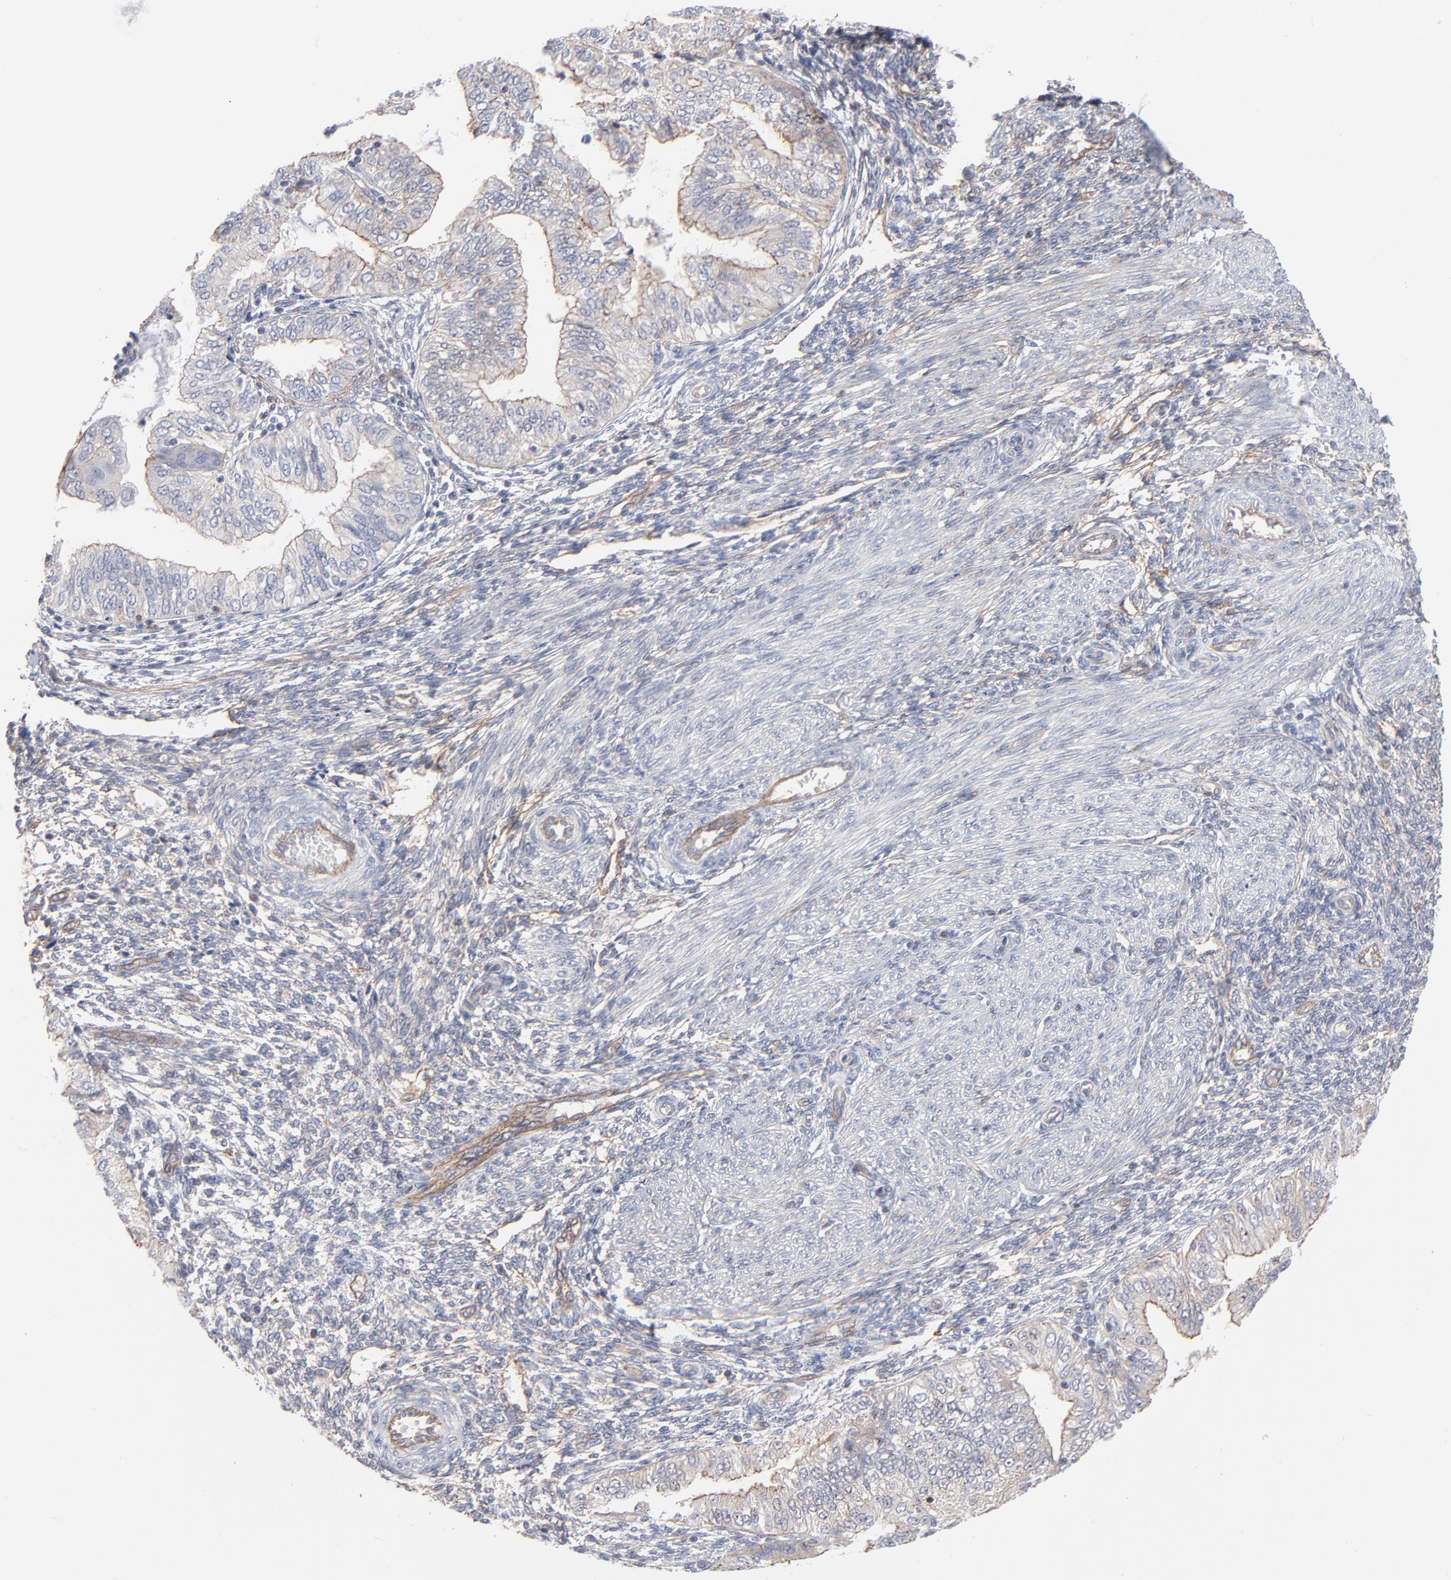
{"staining": {"intensity": "weak", "quantity": "25%-75%", "location": "cytoplasmic/membranous"}, "tissue": "endometrial cancer", "cell_type": "Tumor cells", "image_type": "cancer", "snomed": [{"axis": "morphology", "description": "Adenocarcinoma, NOS"}, {"axis": "topography", "description": "Endometrium"}], "caption": "Human endometrial cancer stained with a brown dye exhibits weak cytoplasmic/membranous positive positivity in approximately 25%-75% of tumor cells.", "gene": "PXN", "patient": {"sex": "female", "age": 51}}